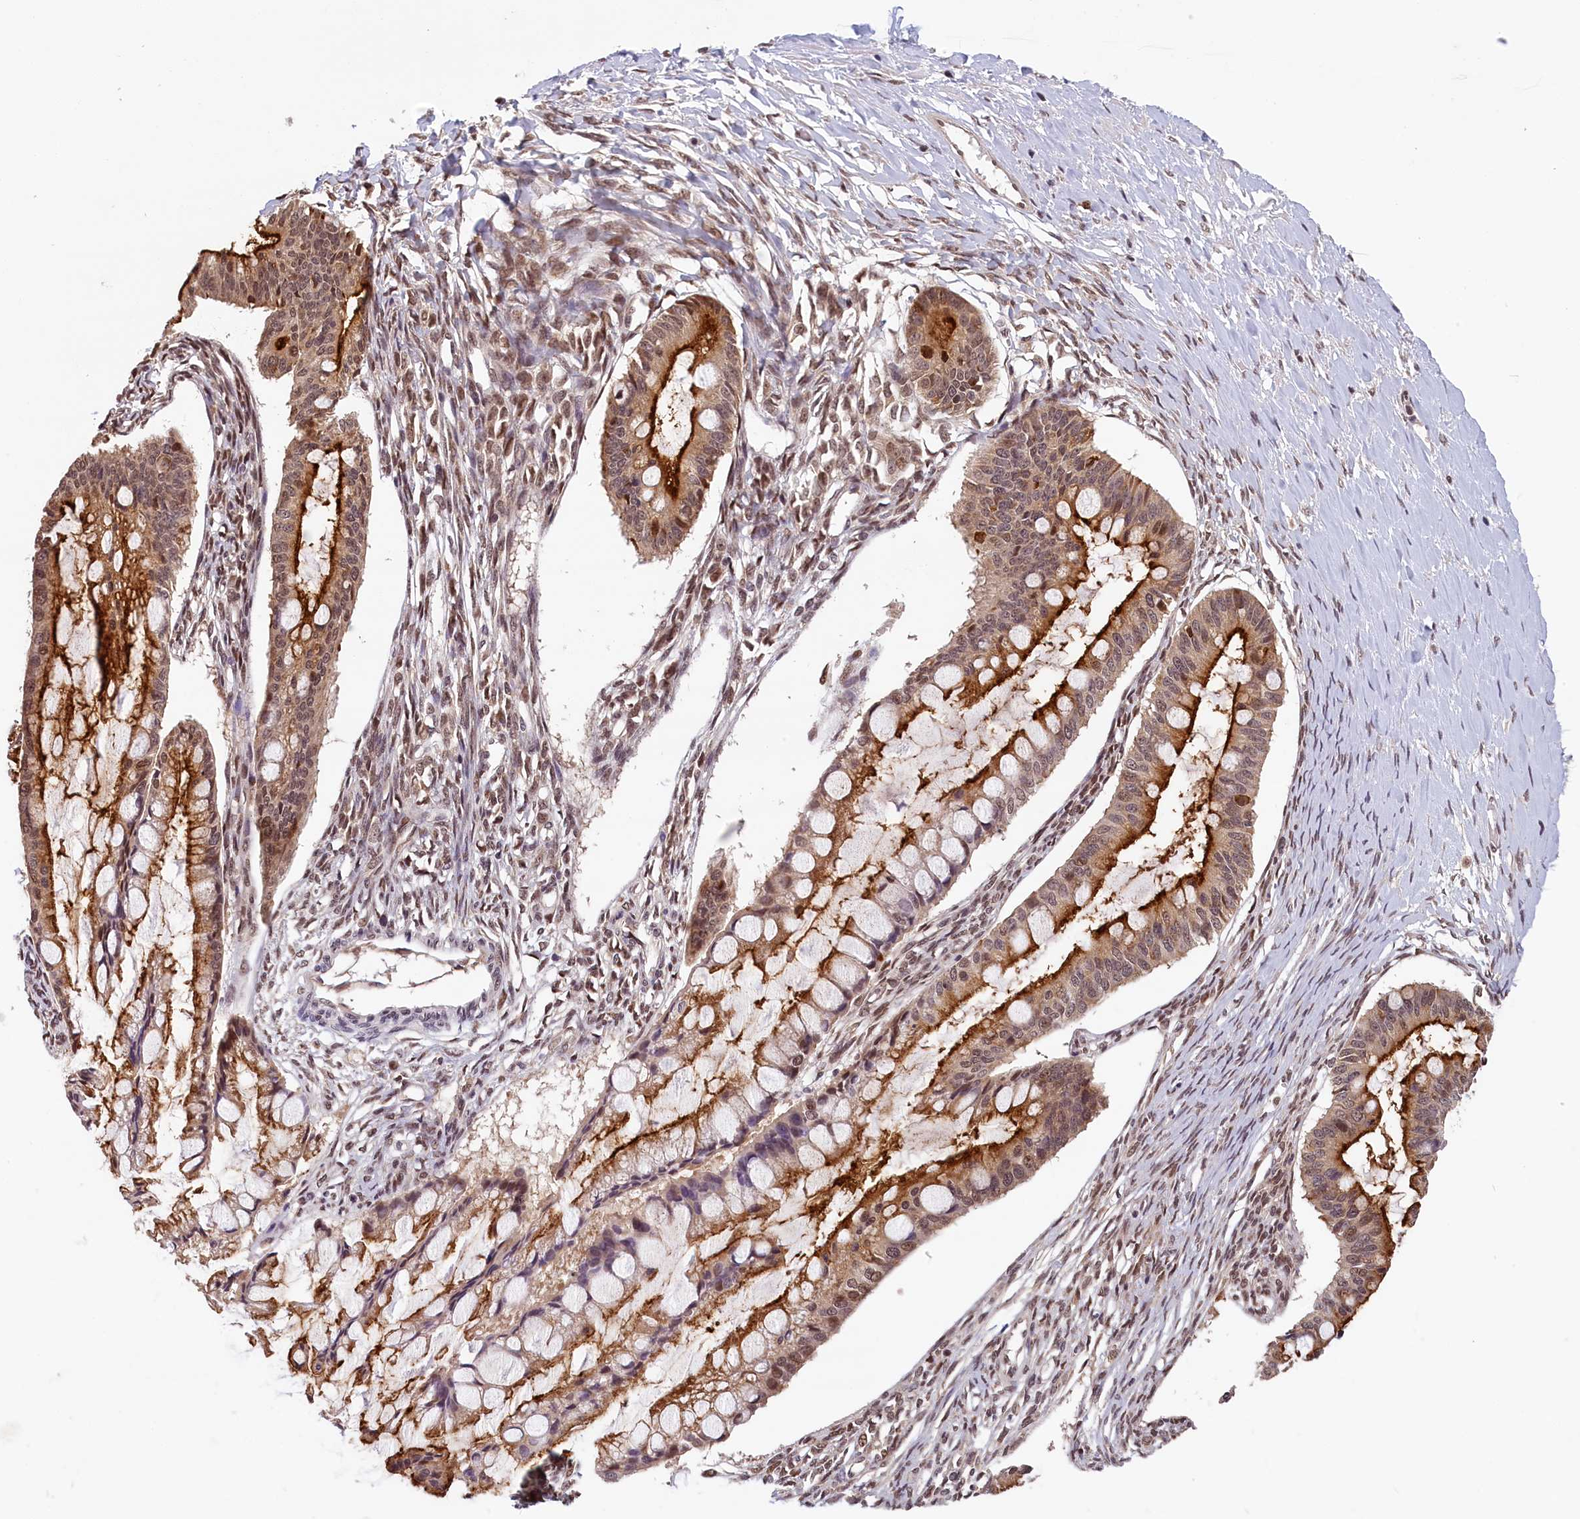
{"staining": {"intensity": "strong", "quantity": "25%-75%", "location": "cytoplasmic/membranous,nuclear"}, "tissue": "ovarian cancer", "cell_type": "Tumor cells", "image_type": "cancer", "snomed": [{"axis": "morphology", "description": "Cystadenocarcinoma, mucinous, NOS"}, {"axis": "topography", "description": "Ovary"}], "caption": "The image exhibits immunohistochemical staining of ovarian cancer. There is strong cytoplasmic/membranous and nuclear expression is appreciated in about 25%-75% of tumor cells. (IHC, brightfield microscopy, high magnification).", "gene": "KCNK6", "patient": {"sex": "female", "age": 73}}